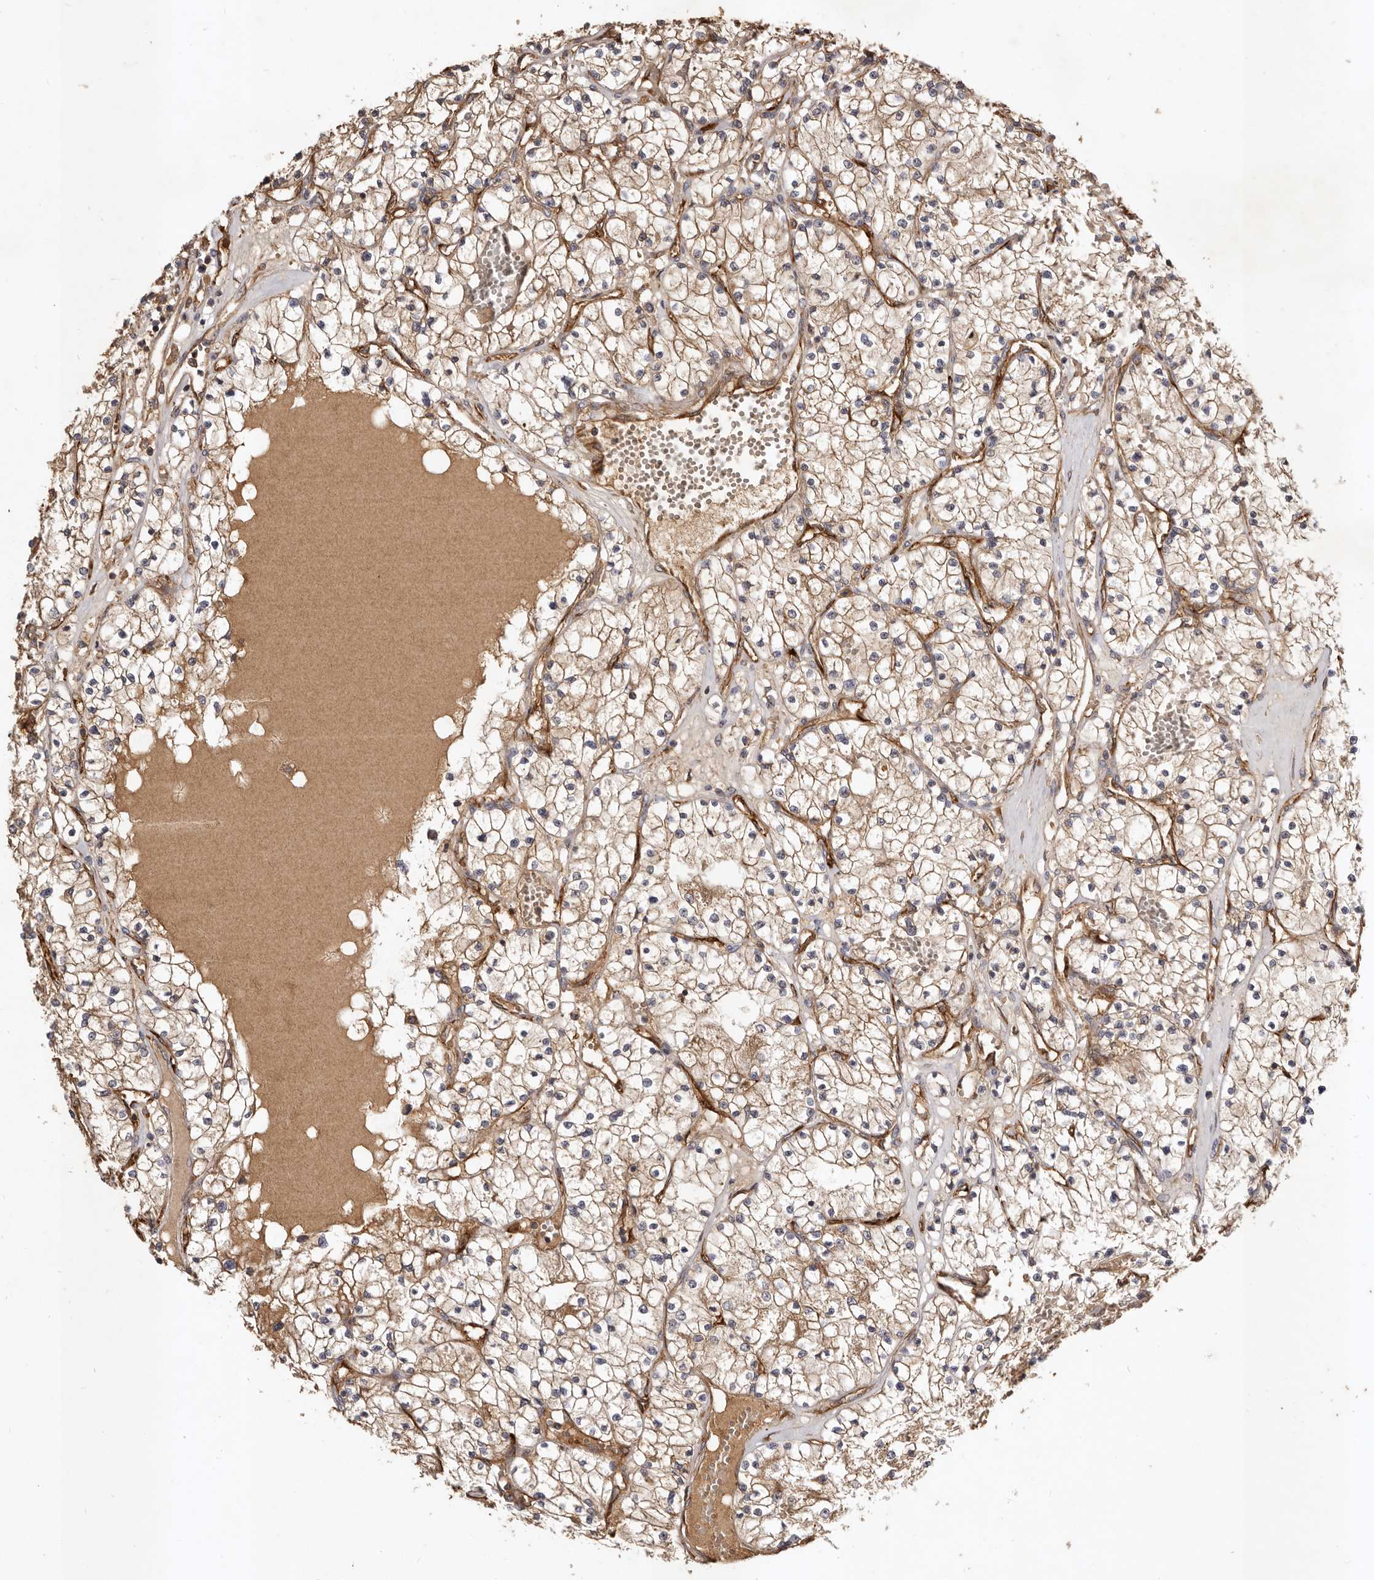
{"staining": {"intensity": "weak", "quantity": ">75%", "location": "cytoplasmic/membranous"}, "tissue": "renal cancer", "cell_type": "Tumor cells", "image_type": "cancer", "snomed": [{"axis": "morphology", "description": "Normal tissue, NOS"}, {"axis": "morphology", "description": "Adenocarcinoma, NOS"}, {"axis": "topography", "description": "Kidney"}], "caption": "Tumor cells demonstrate low levels of weak cytoplasmic/membranous positivity in approximately >75% of cells in renal adenocarcinoma.", "gene": "ADAMTS9", "patient": {"sex": "male", "age": 68}}